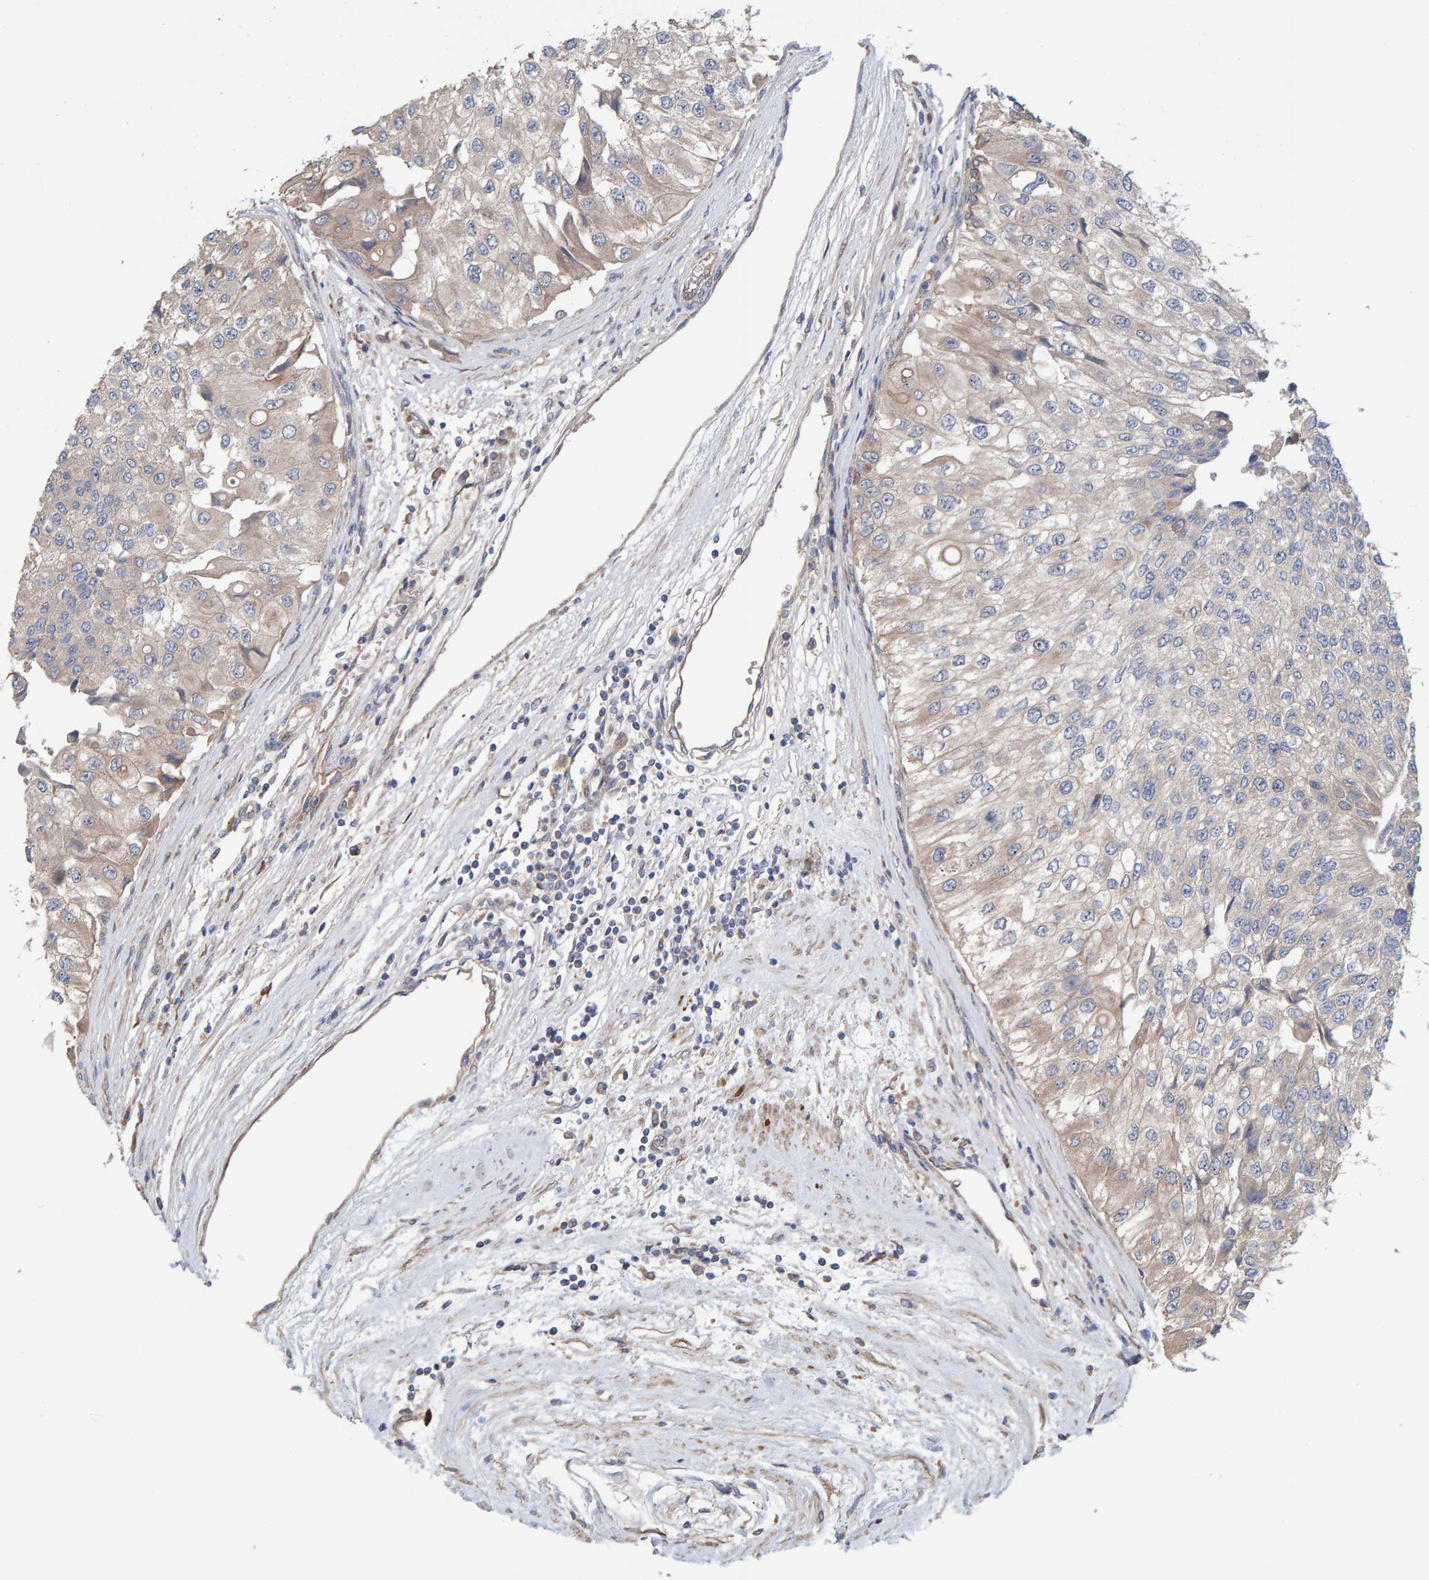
{"staining": {"intensity": "weak", "quantity": "<25%", "location": "cytoplasmic/membranous"}, "tissue": "urothelial cancer", "cell_type": "Tumor cells", "image_type": "cancer", "snomed": [{"axis": "morphology", "description": "Urothelial carcinoma, High grade"}, {"axis": "topography", "description": "Kidney"}, {"axis": "topography", "description": "Urinary bladder"}], "caption": "IHC of human urothelial carcinoma (high-grade) displays no expression in tumor cells.", "gene": "LRSAM1", "patient": {"sex": "male", "age": 77}}